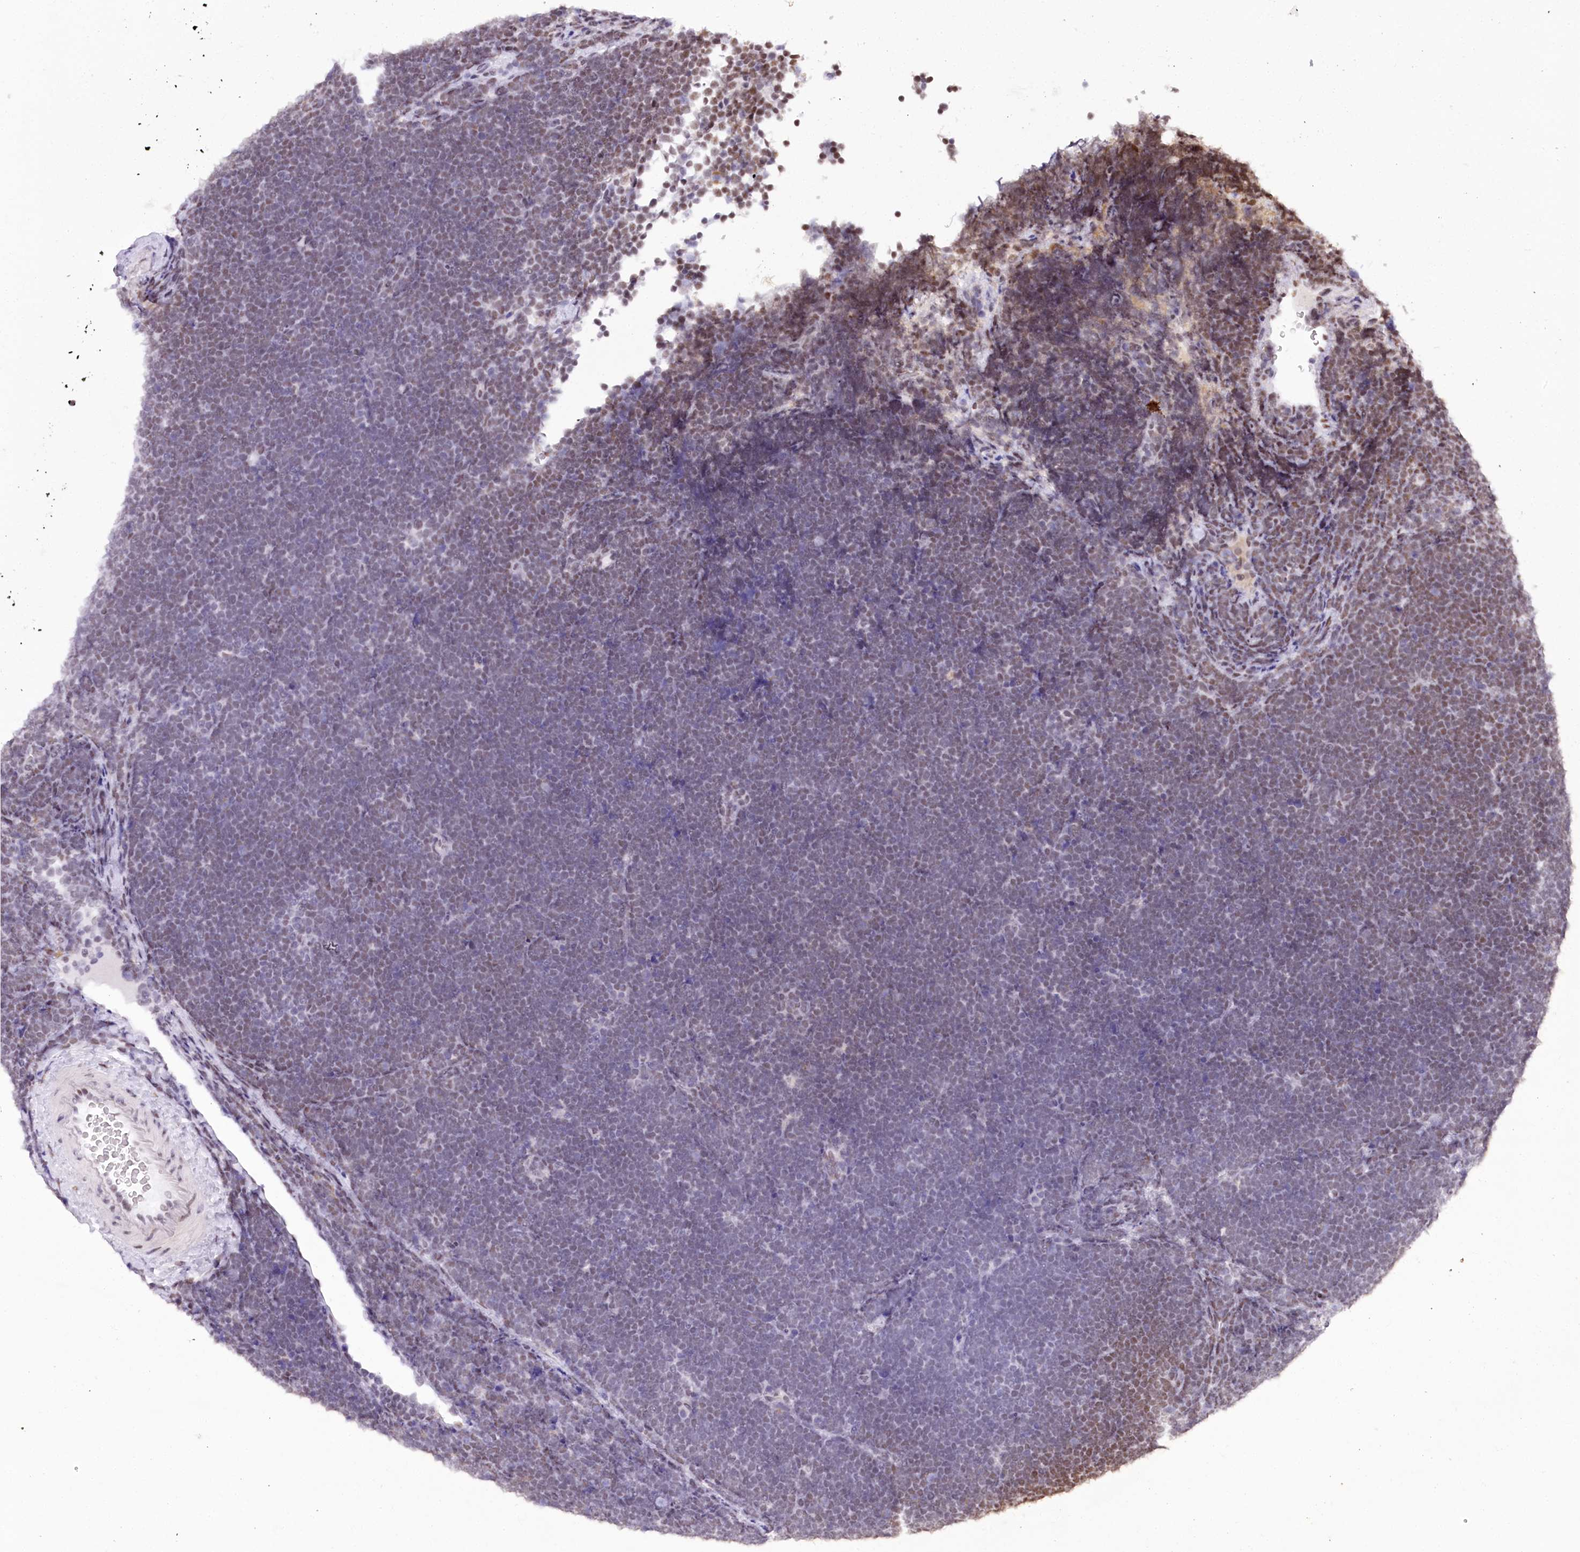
{"staining": {"intensity": "negative", "quantity": "none", "location": "none"}, "tissue": "lymphoma", "cell_type": "Tumor cells", "image_type": "cancer", "snomed": [{"axis": "morphology", "description": "Malignant lymphoma, non-Hodgkin's type, High grade"}, {"axis": "topography", "description": "Lymph node"}], "caption": "Protein analysis of malignant lymphoma, non-Hodgkin's type (high-grade) shows no significant staining in tumor cells. (Stains: DAB IHC with hematoxylin counter stain, Microscopy: brightfield microscopy at high magnification).", "gene": "HNRNPA0", "patient": {"sex": "male", "age": 13}}